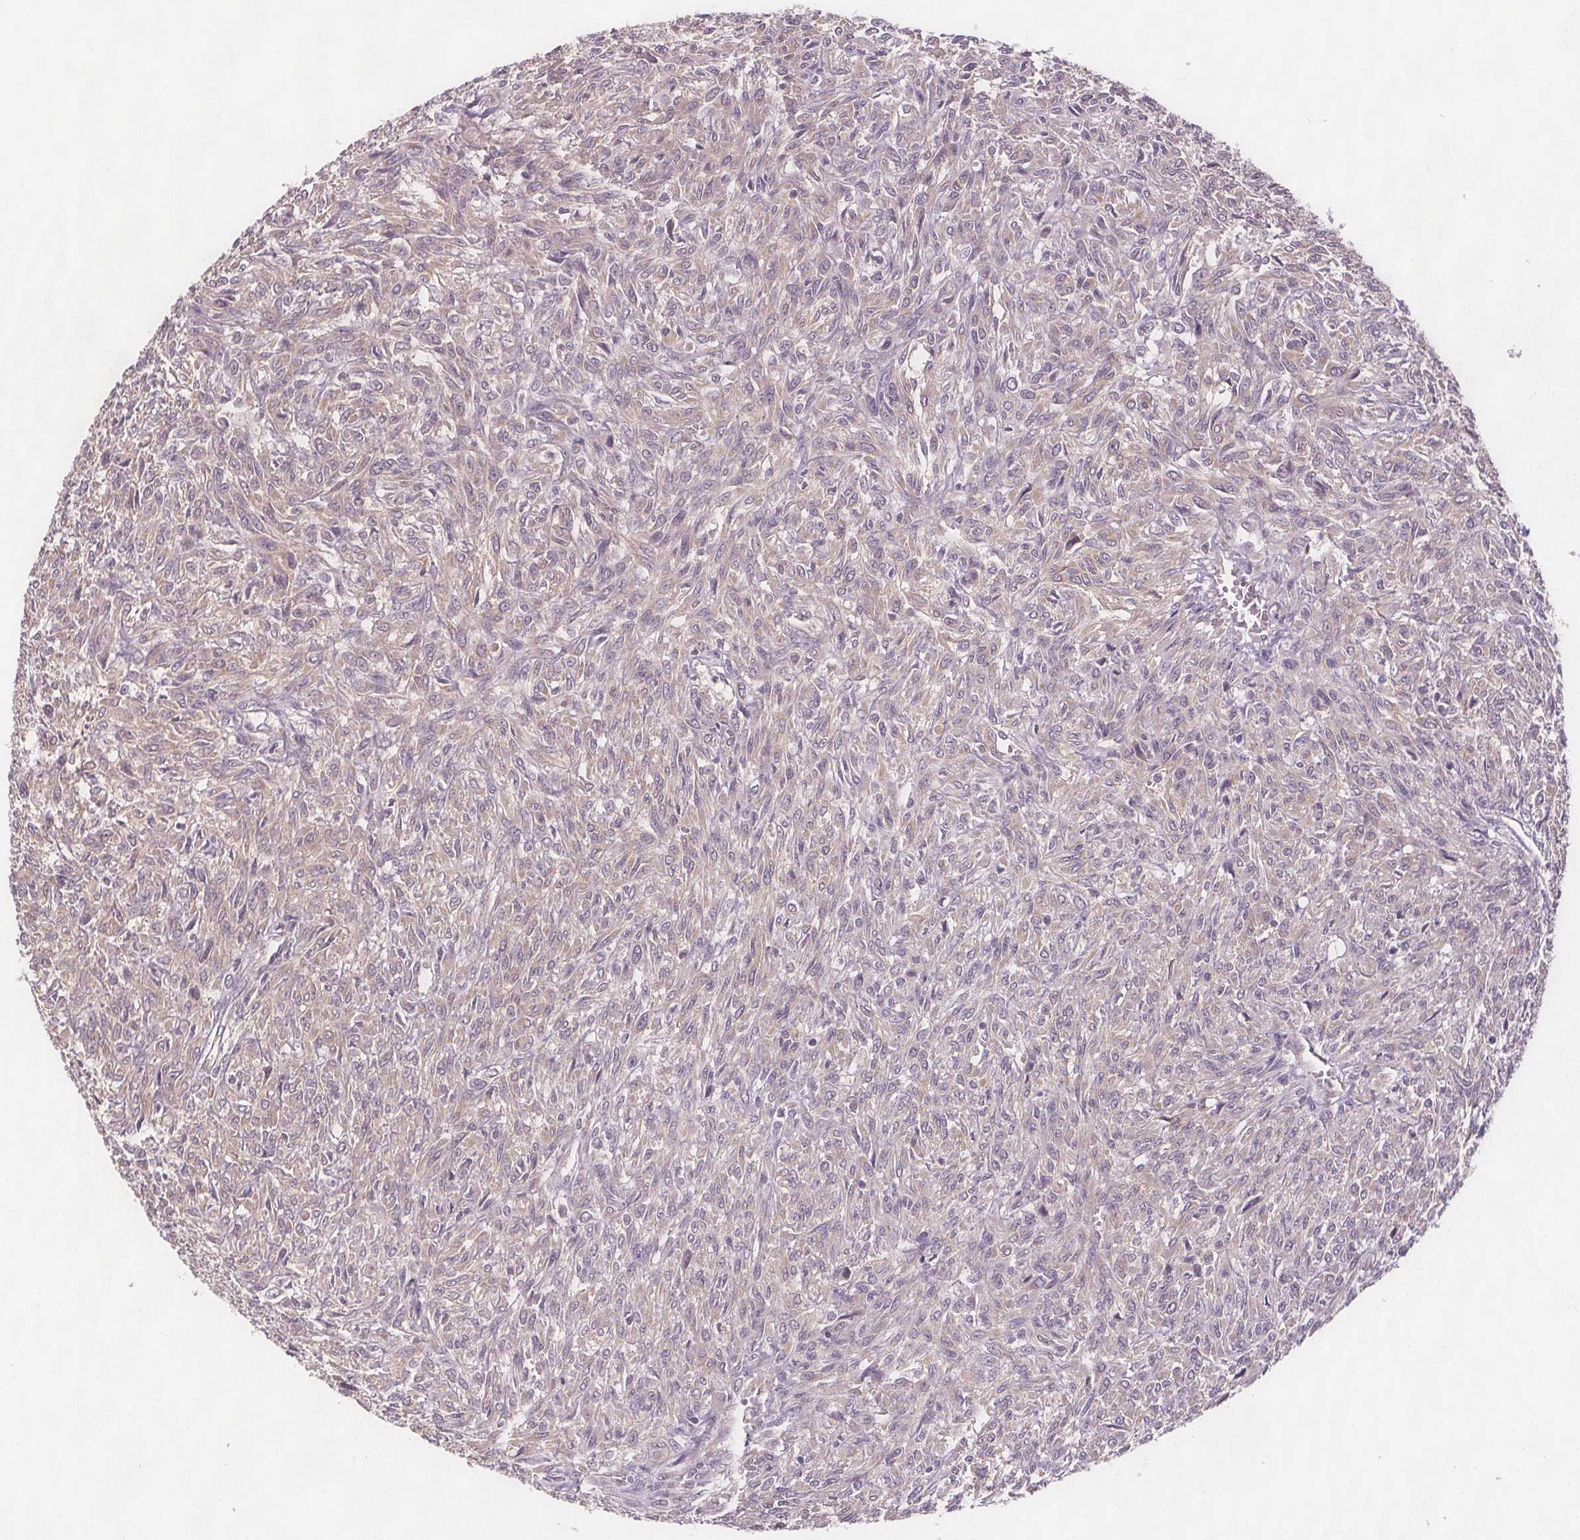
{"staining": {"intensity": "weak", "quantity": "<25%", "location": "cytoplasmic/membranous"}, "tissue": "renal cancer", "cell_type": "Tumor cells", "image_type": "cancer", "snomed": [{"axis": "morphology", "description": "Adenocarcinoma, NOS"}, {"axis": "topography", "description": "Kidney"}], "caption": "Immunohistochemistry micrograph of neoplastic tissue: renal cancer (adenocarcinoma) stained with DAB reveals no significant protein positivity in tumor cells.", "gene": "VNN1", "patient": {"sex": "male", "age": 58}}